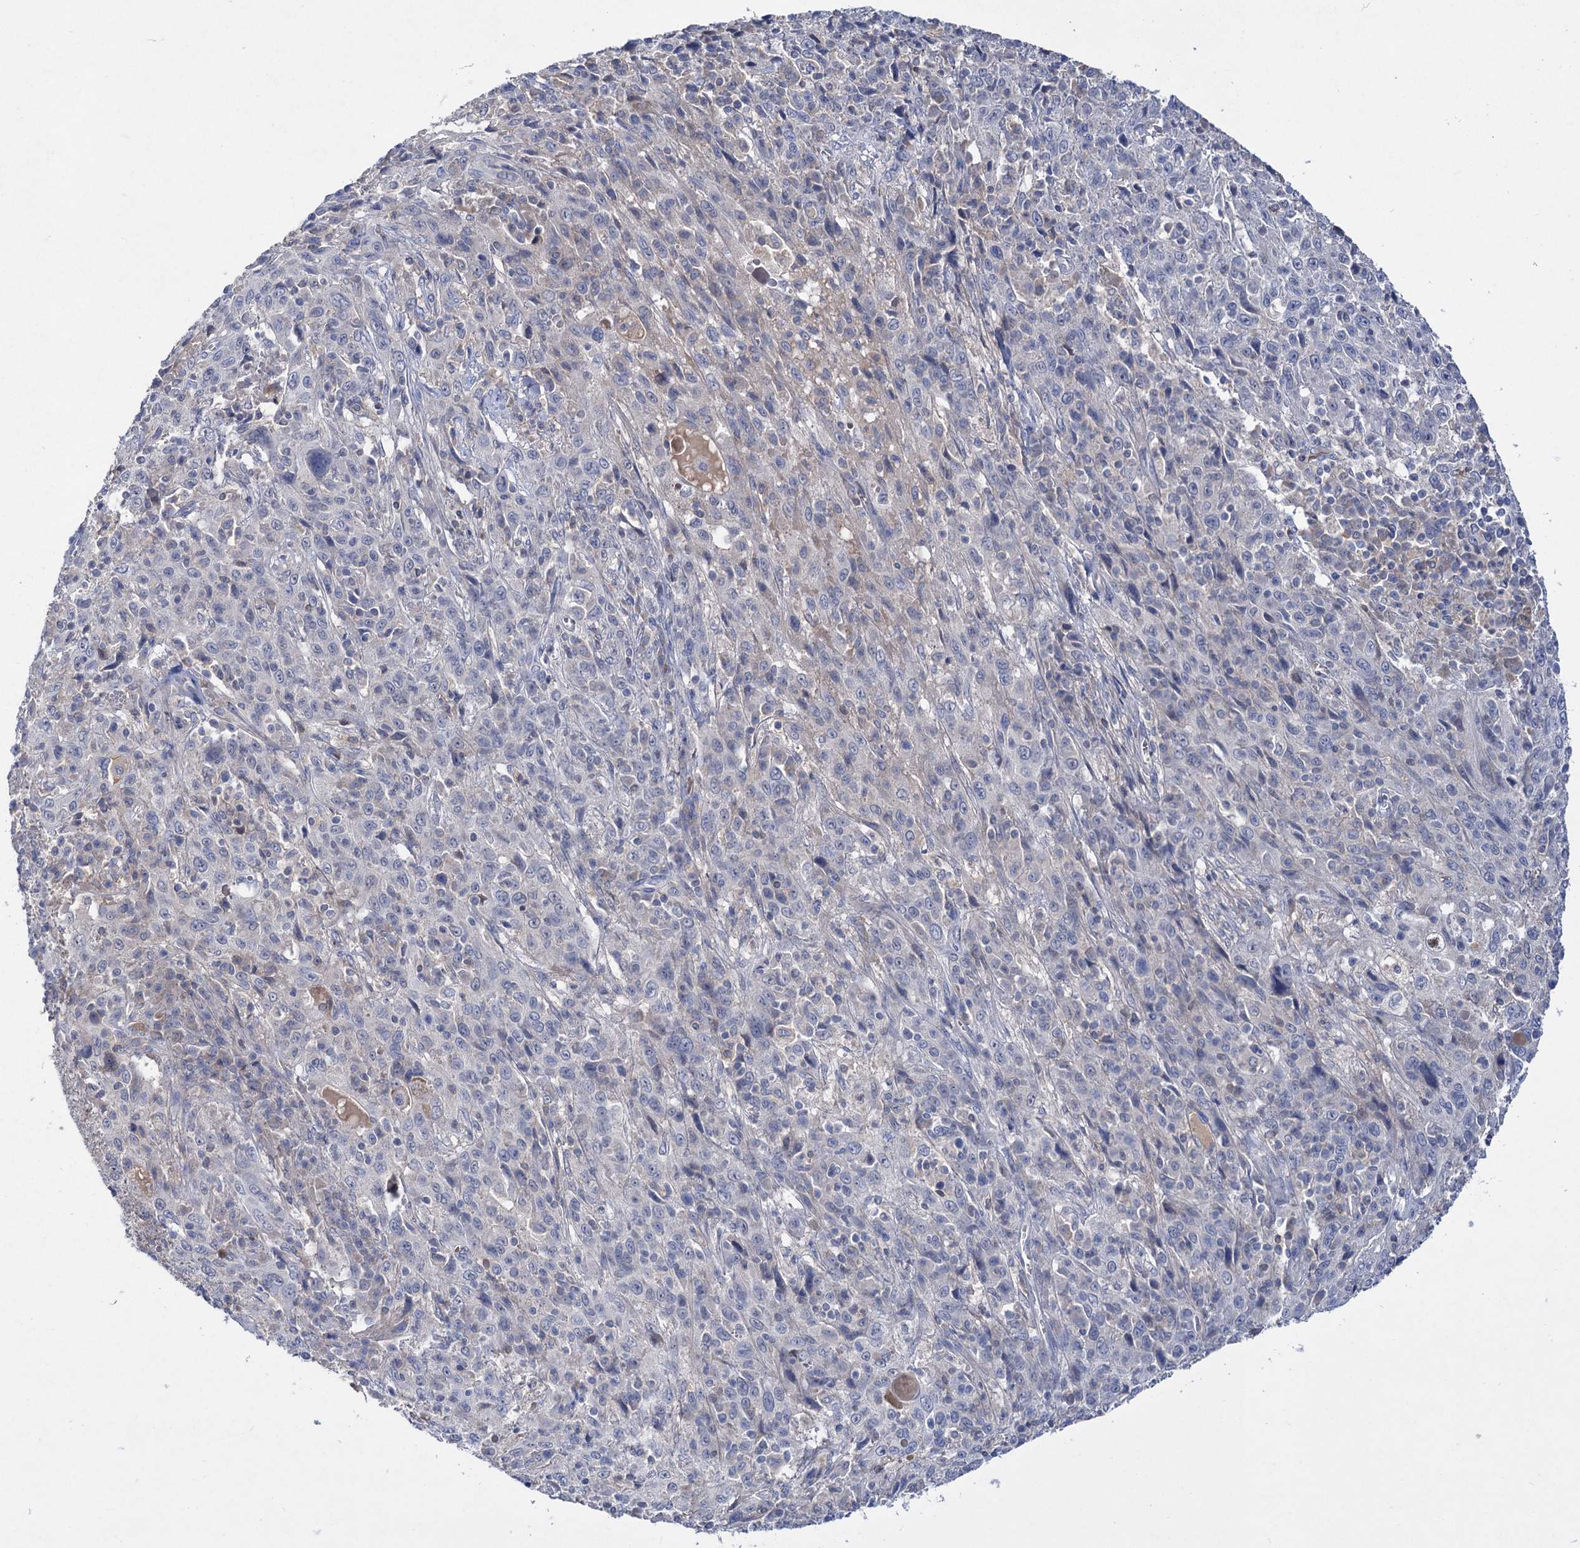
{"staining": {"intensity": "negative", "quantity": "none", "location": "none"}, "tissue": "cervical cancer", "cell_type": "Tumor cells", "image_type": "cancer", "snomed": [{"axis": "morphology", "description": "Squamous cell carcinoma, NOS"}, {"axis": "topography", "description": "Cervix"}], "caption": "Immunohistochemistry image of neoplastic tissue: human cervical cancer (squamous cell carcinoma) stained with DAB (3,3'-diaminobenzidine) demonstrates no significant protein positivity in tumor cells.", "gene": "ATP4A", "patient": {"sex": "female", "age": 46}}